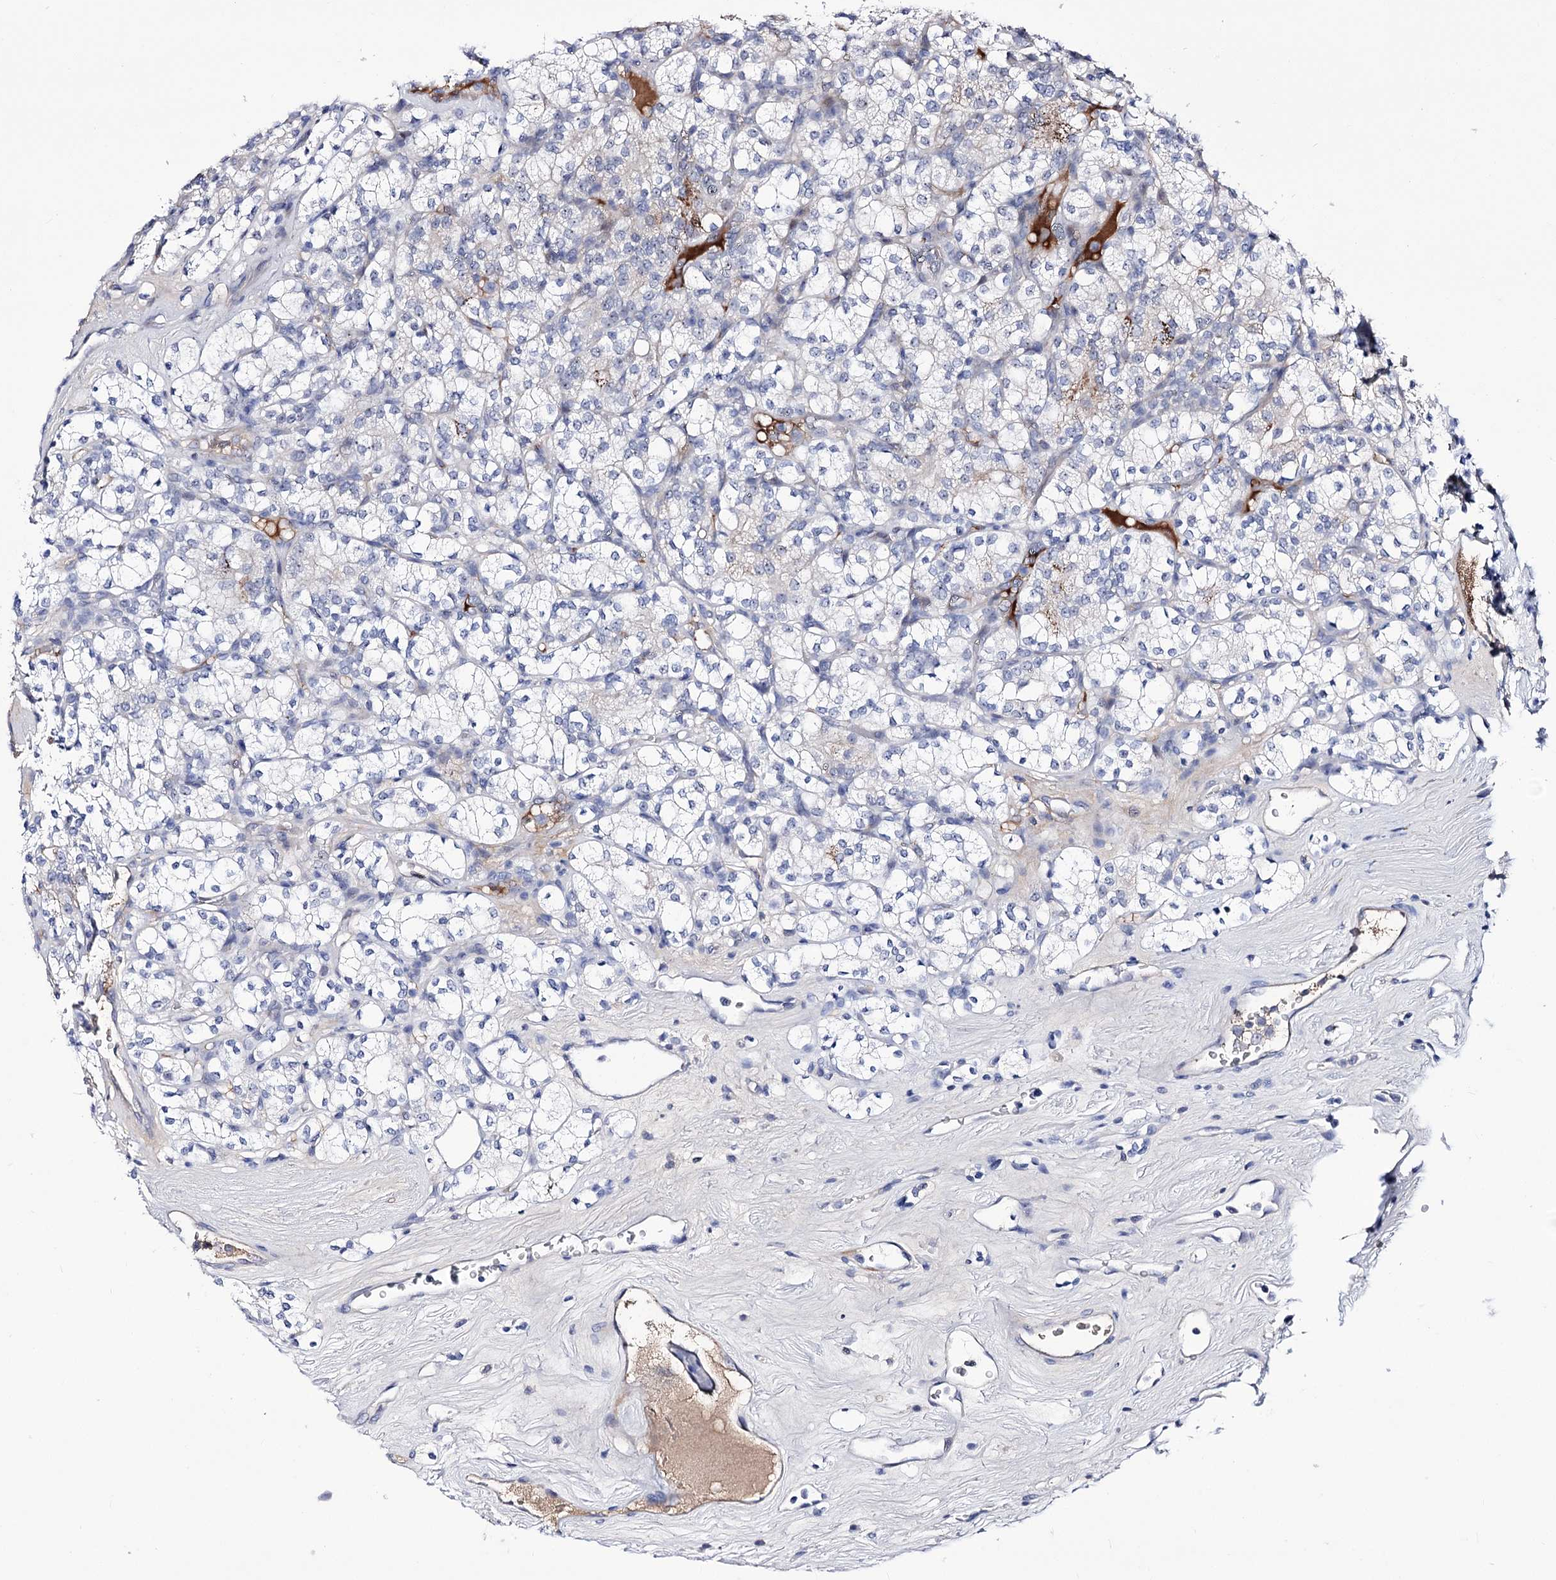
{"staining": {"intensity": "negative", "quantity": "none", "location": "none"}, "tissue": "renal cancer", "cell_type": "Tumor cells", "image_type": "cancer", "snomed": [{"axis": "morphology", "description": "Adenocarcinoma, NOS"}, {"axis": "topography", "description": "Kidney"}], "caption": "A micrograph of human renal adenocarcinoma is negative for staining in tumor cells. (Stains: DAB (3,3'-diaminobenzidine) IHC with hematoxylin counter stain, Microscopy: brightfield microscopy at high magnification).", "gene": "PCGF5", "patient": {"sex": "male", "age": 77}}